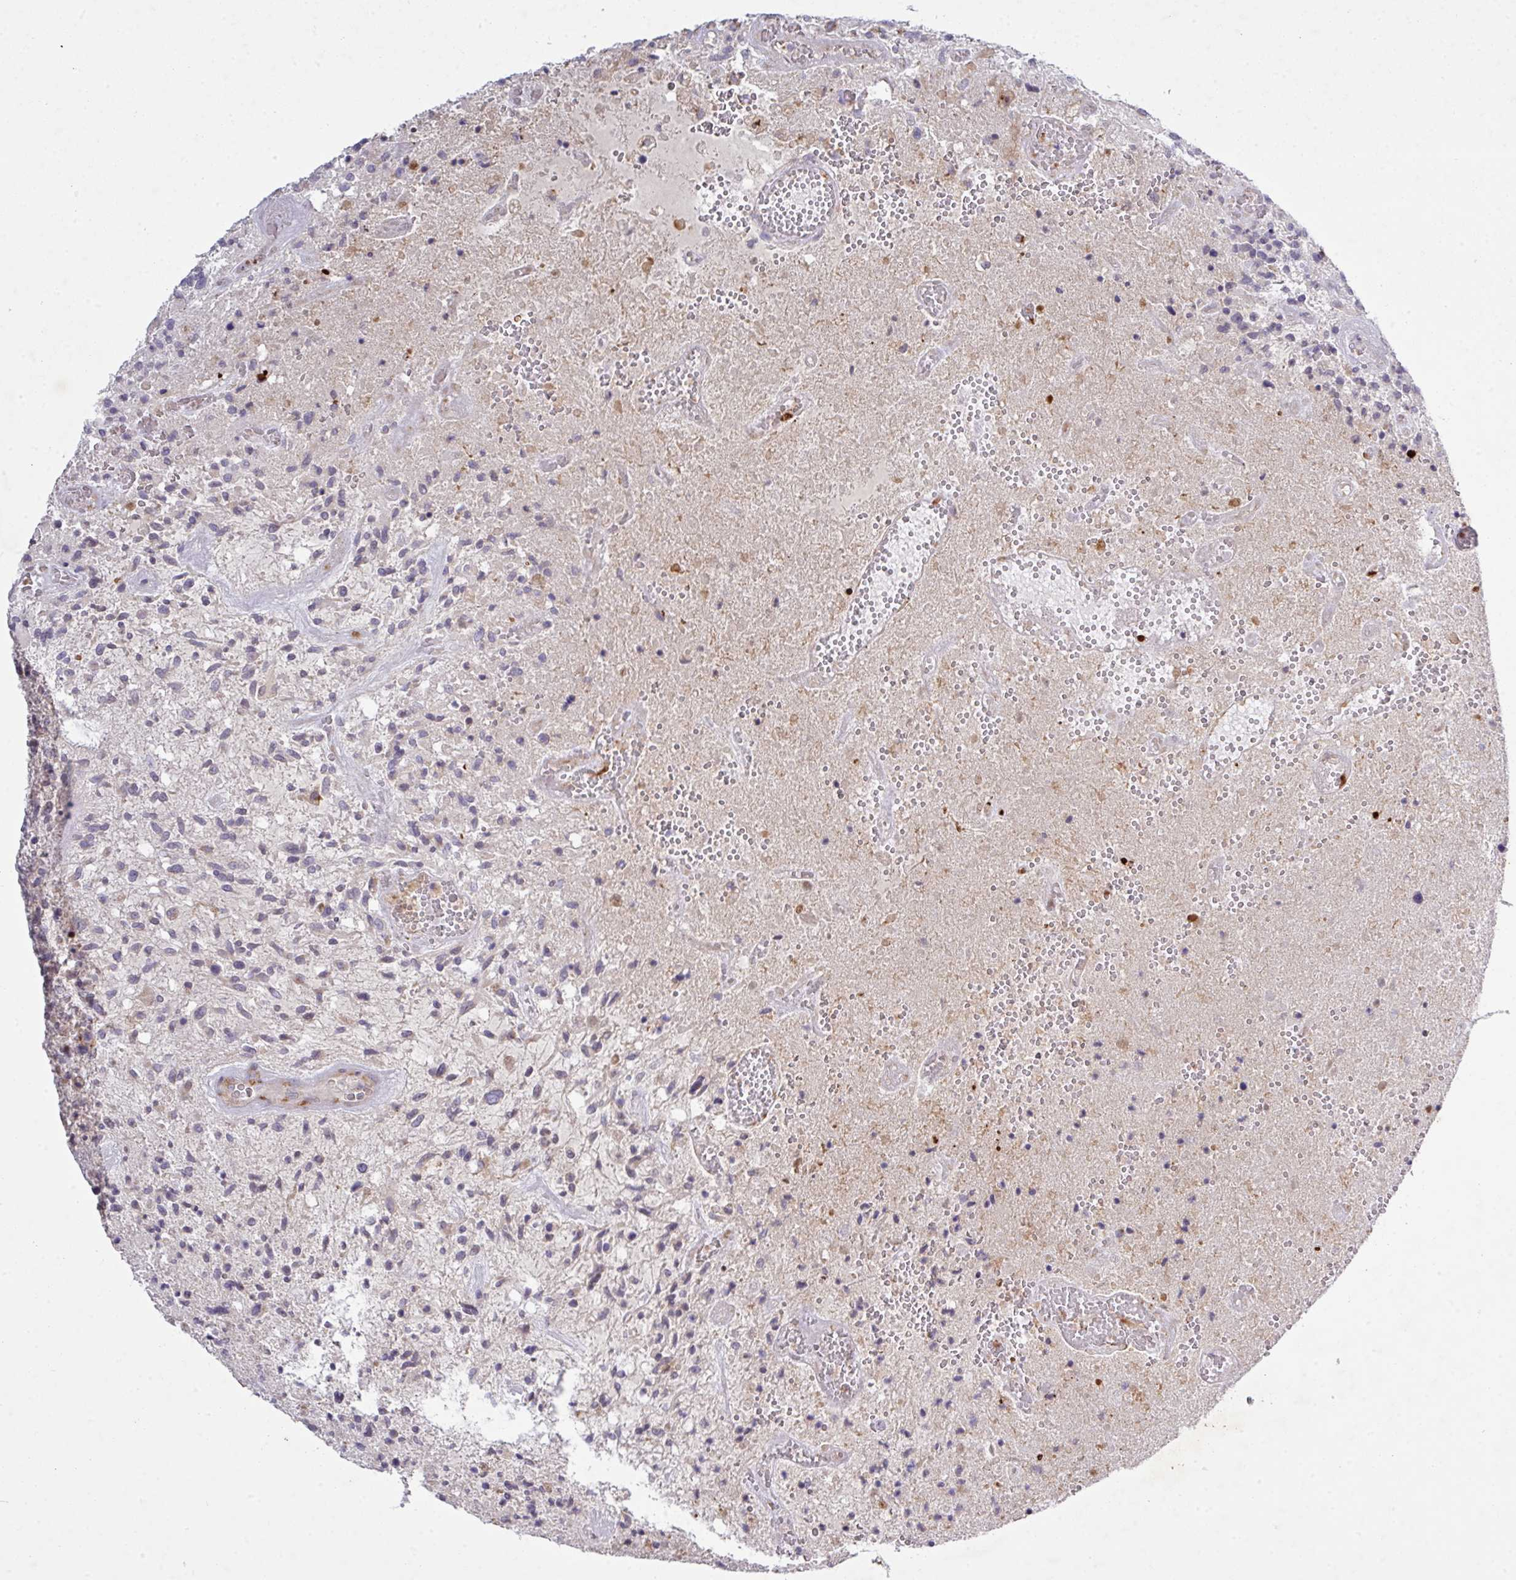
{"staining": {"intensity": "moderate", "quantity": "<25%", "location": "cytoplasmic/membranous"}, "tissue": "glioma", "cell_type": "Tumor cells", "image_type": "cancer", "snomed": [{"axis": "morphology", "description": "Glioma, malignant, High grade"}, {"axis": "topography", "description": "Brain"}], "caption": "Immunohistochemical staining of human malignant glioma (high-grade) shows low levels of moderate cytoplasmic/membranous expression in about <25% of tumor cells. The protein is stained brown, and the nuclei are stained in blue (DAB IHC with brightfield microscopy, high magnification).", "gene": "VTI1A", "patient": {"sex": "male", "age": 47}}